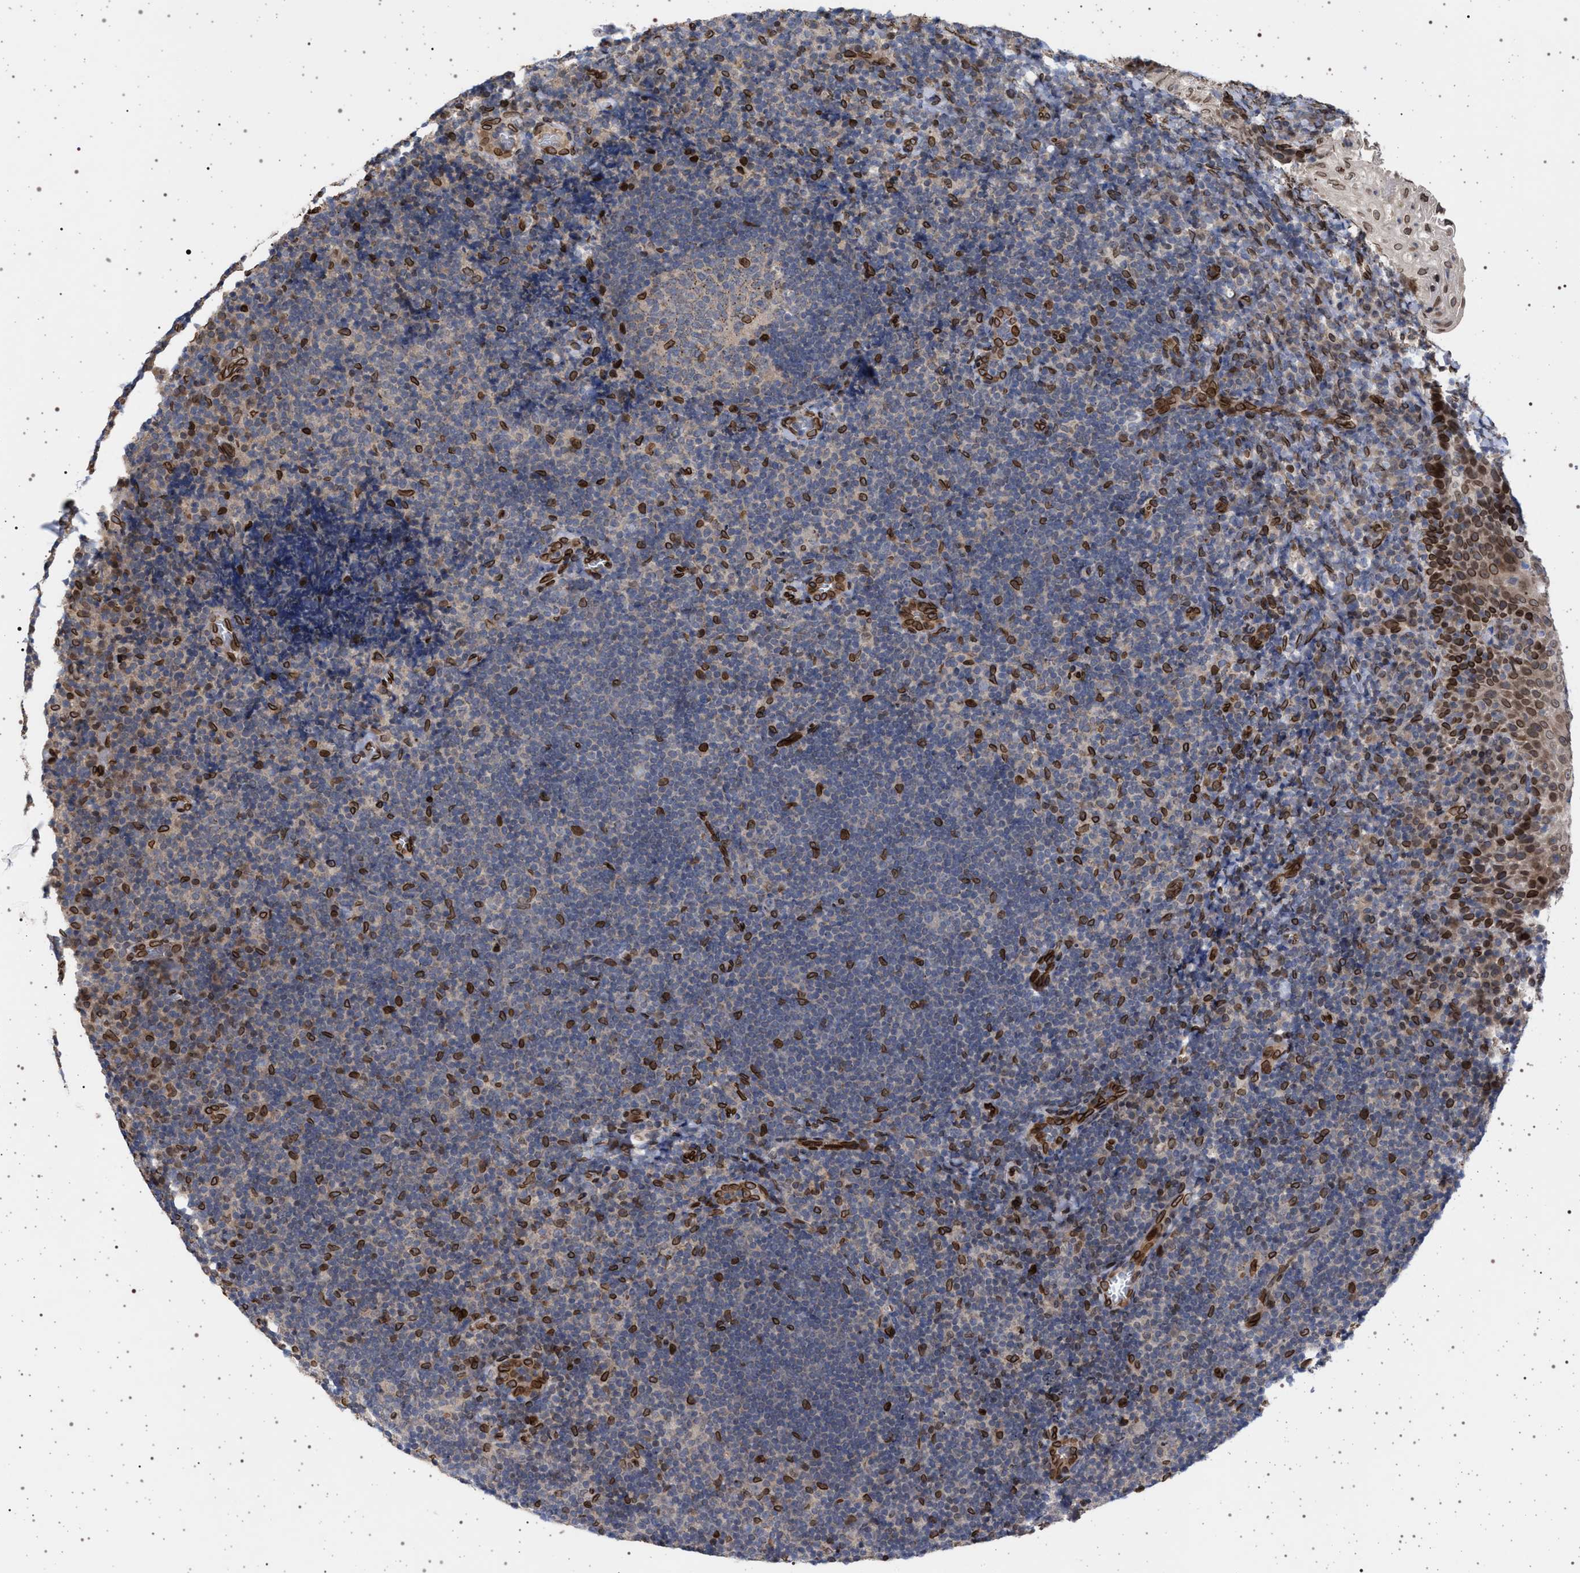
{"staining": {"intensity": "moderate", "quantity": "<25%", "location": "cytoplasmic/membranous,nuclear"}, "tissue": "tonsil", "cell_type": "Germinal center cells", "image_type": "normal", "snomed": [{"axis": "morphology", "description": "Normal tissue, NOS"}, {"axis": "topography", "description": "Tonsil"}], "caption": "Brown immunohistochemical staining in benign tonsil displays moderate cytoplasmic/membranous,nuclear staining in about <25% of germinal center cells. The protein is shown in brown color, while the nuclei are stained blue.", "gene": "ING2", "patient": {"sex": "male", "age": 37}}